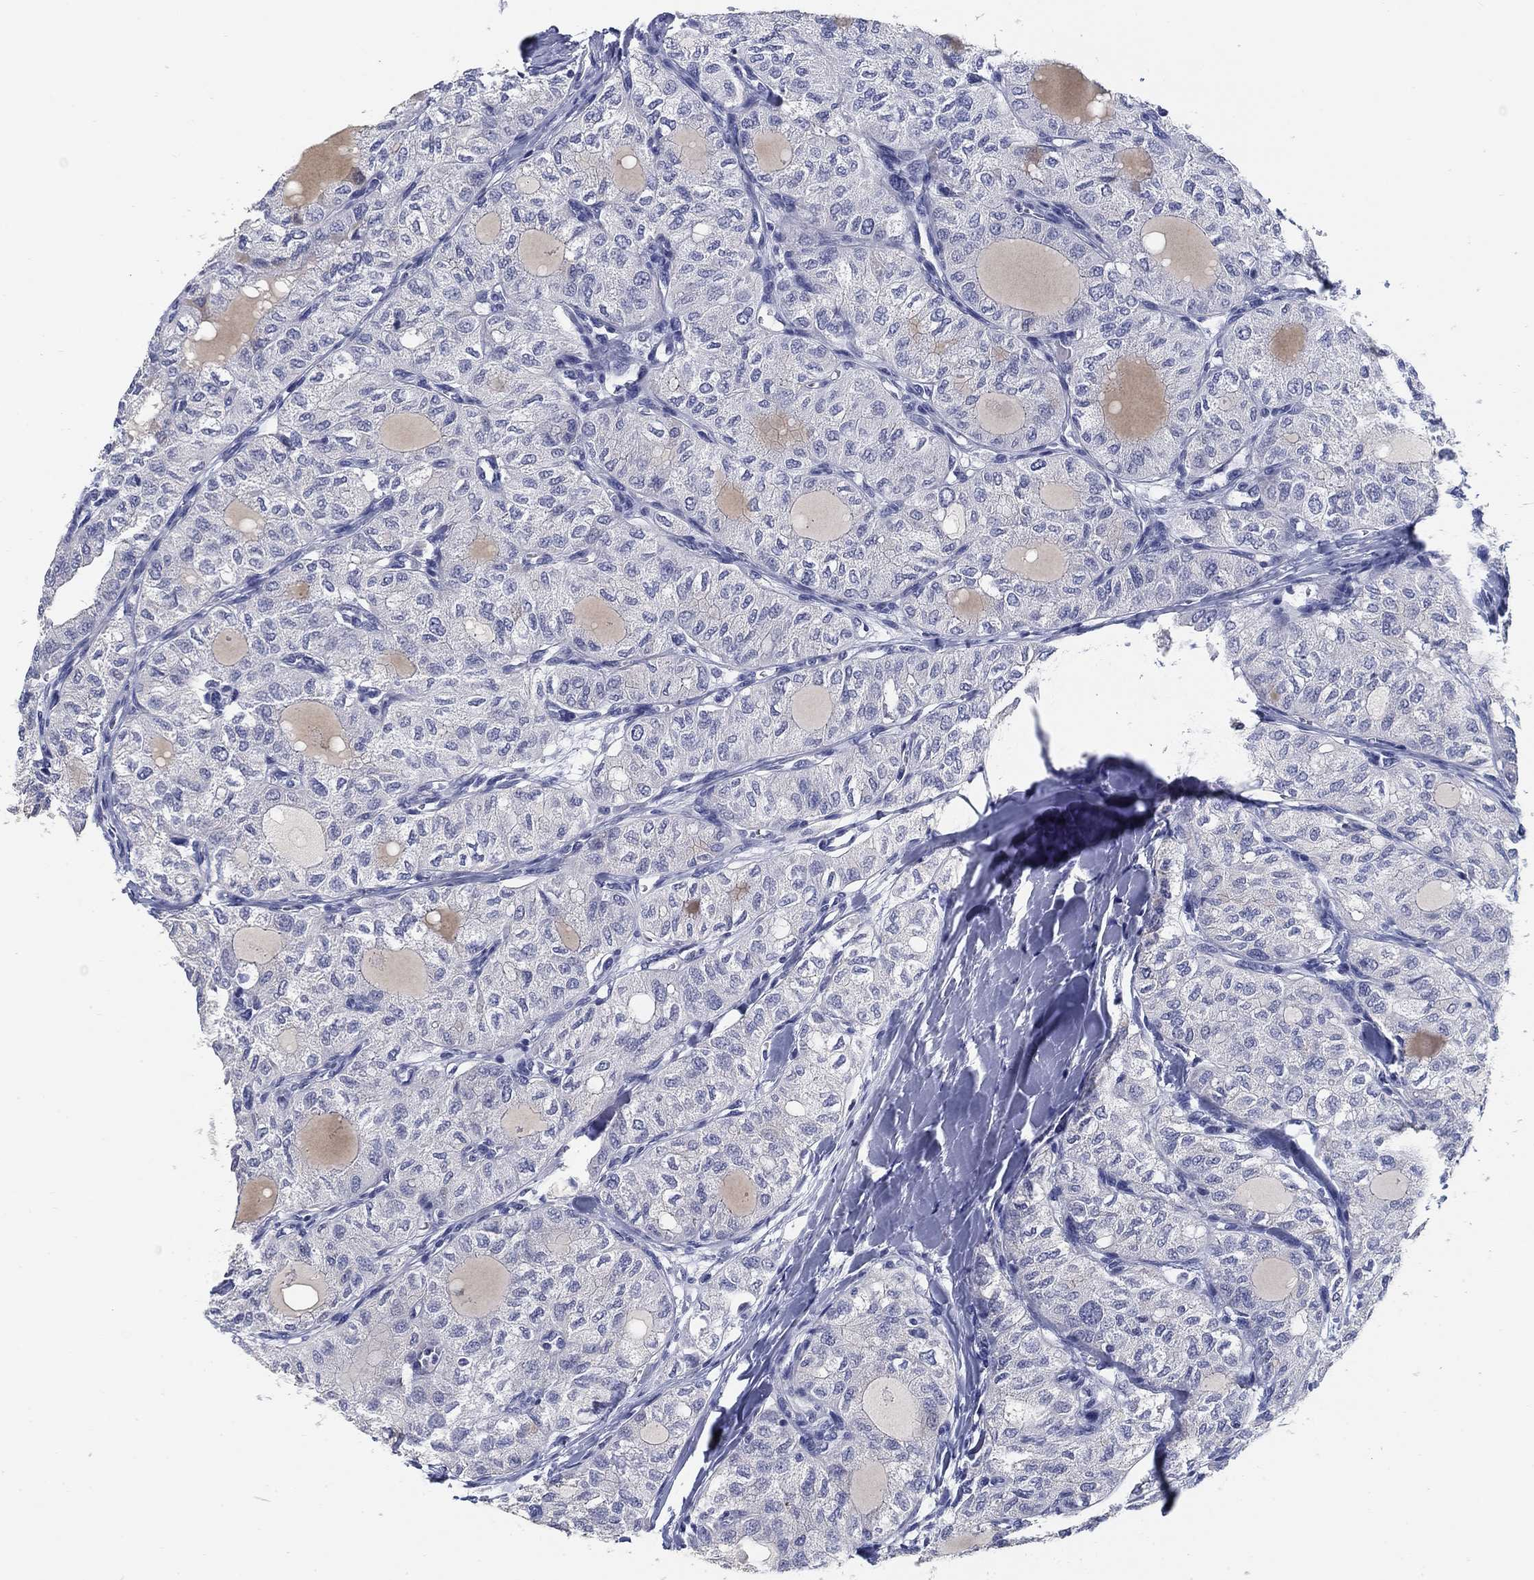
{"staining": {"intensity": "negative", "quantity": "none", "location": "none"}, "tissue": "thyroid cancer", "cell_type": "Tumor cells", "image_type": "cancer", "snomed": [{"axis": "morphology", "description": "Follicular adenoma carcinoma, NOS"}, {"axis": "topography", "description": "Thyroid gland"}], "caption": "The micrograph exhibits no significant staining in tumor cells of follicular adenoma carcinoma (thyroid).", "gene": "CLUL1", "patient": {"sex": "male", "age": 75}}